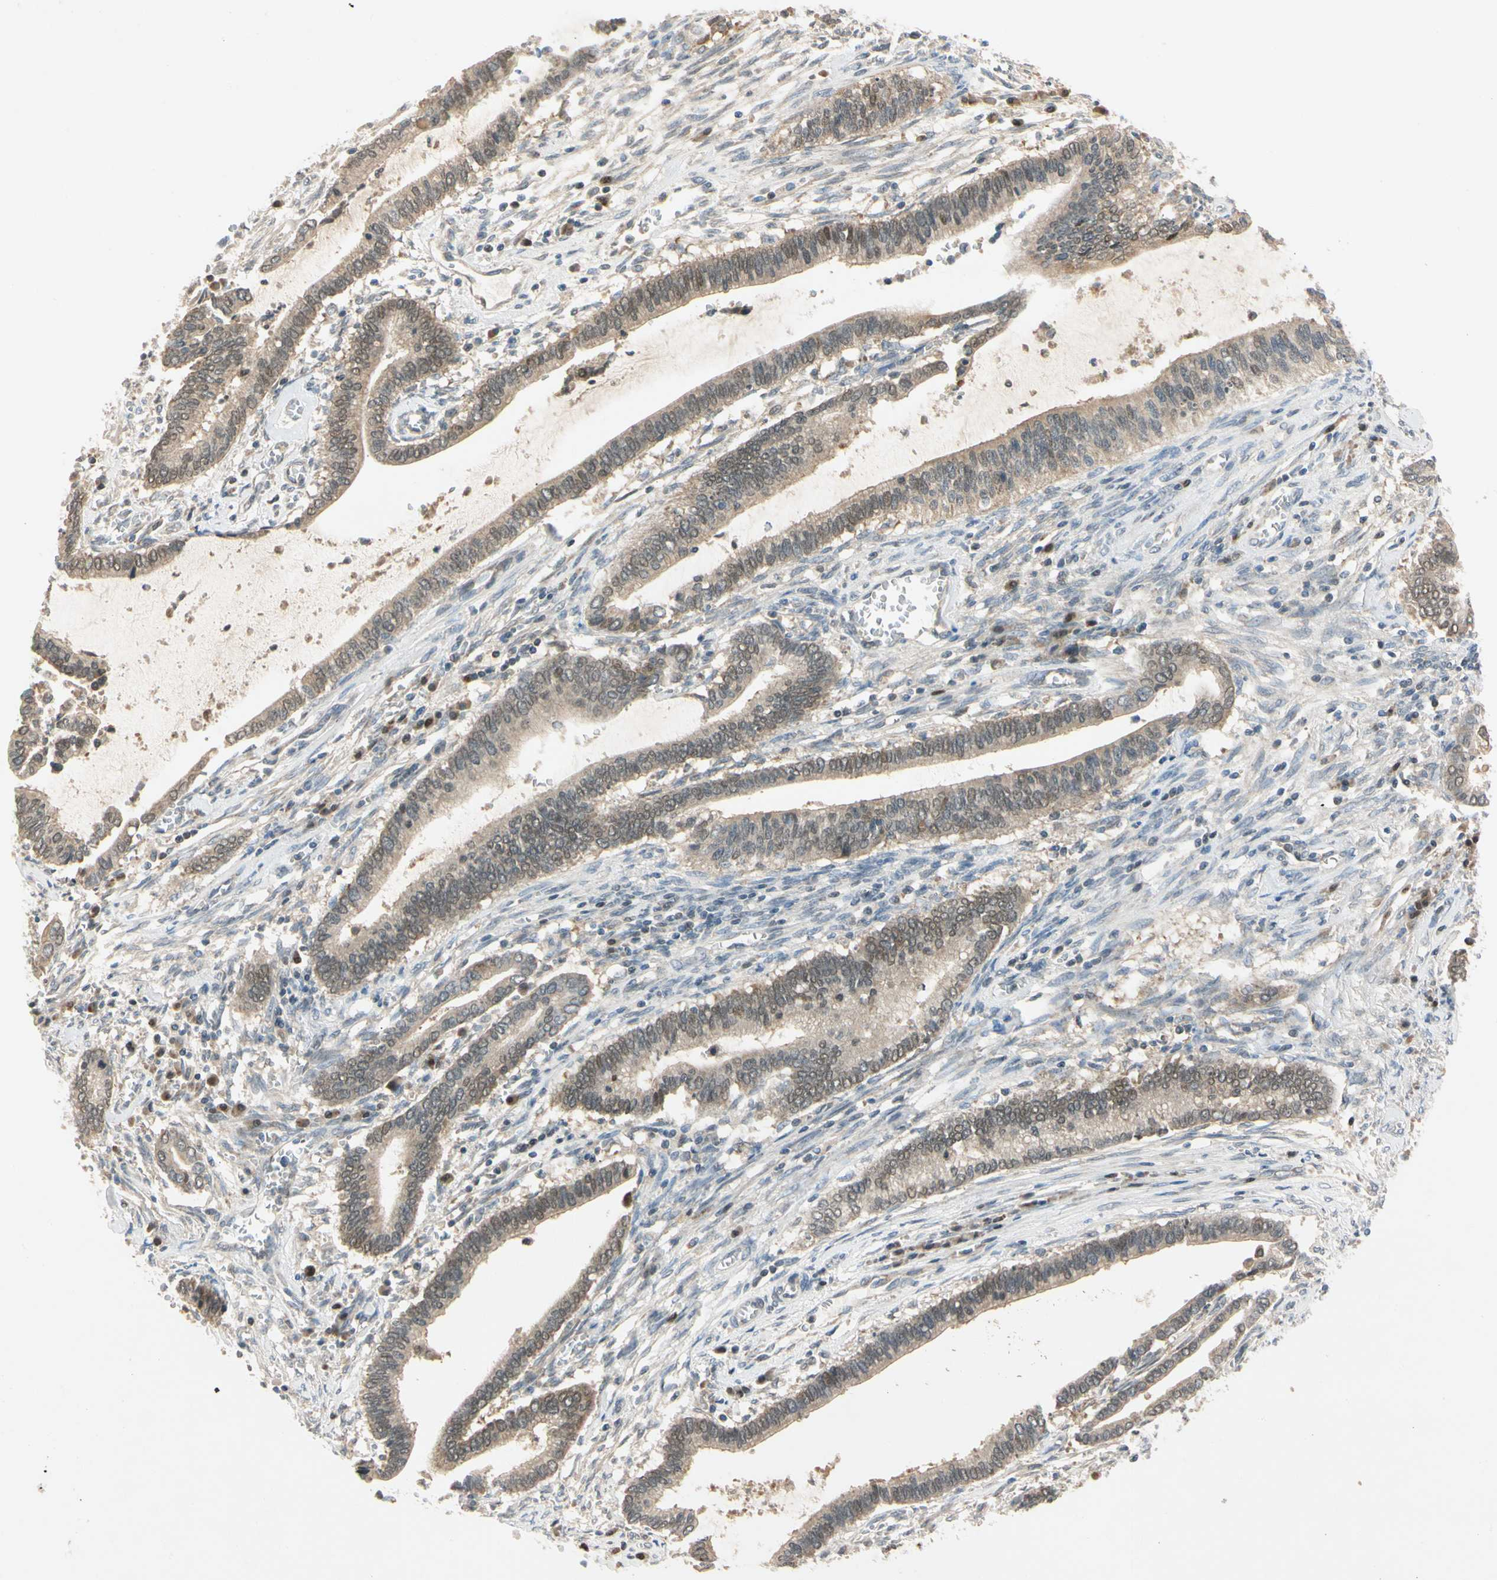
{"staining": {"intensity": "weak", "quantity": "<25%", "location": "cytoplasmic/membranous,nuclear"}, "tissue": "cervical cancer", "cell_type": "Tumor cells", "image_type": "cancer", "snomed": [{"axis": "morphology", "description": "Adenocarcinoma, NOS"}, {"axis": "topography", "description": "Cervix"}], "caption": "Cervical adenocarcinoma was stained to show a protein in brown. There is no significant expression in tumor cells. Brightfield microscopy of immunohistochemistry stained with DAB (brown) and hematoxylin (blue), captured at high magnification.", "gene": "RIOX2", "patient": {"sex": "female", "age": 44}}